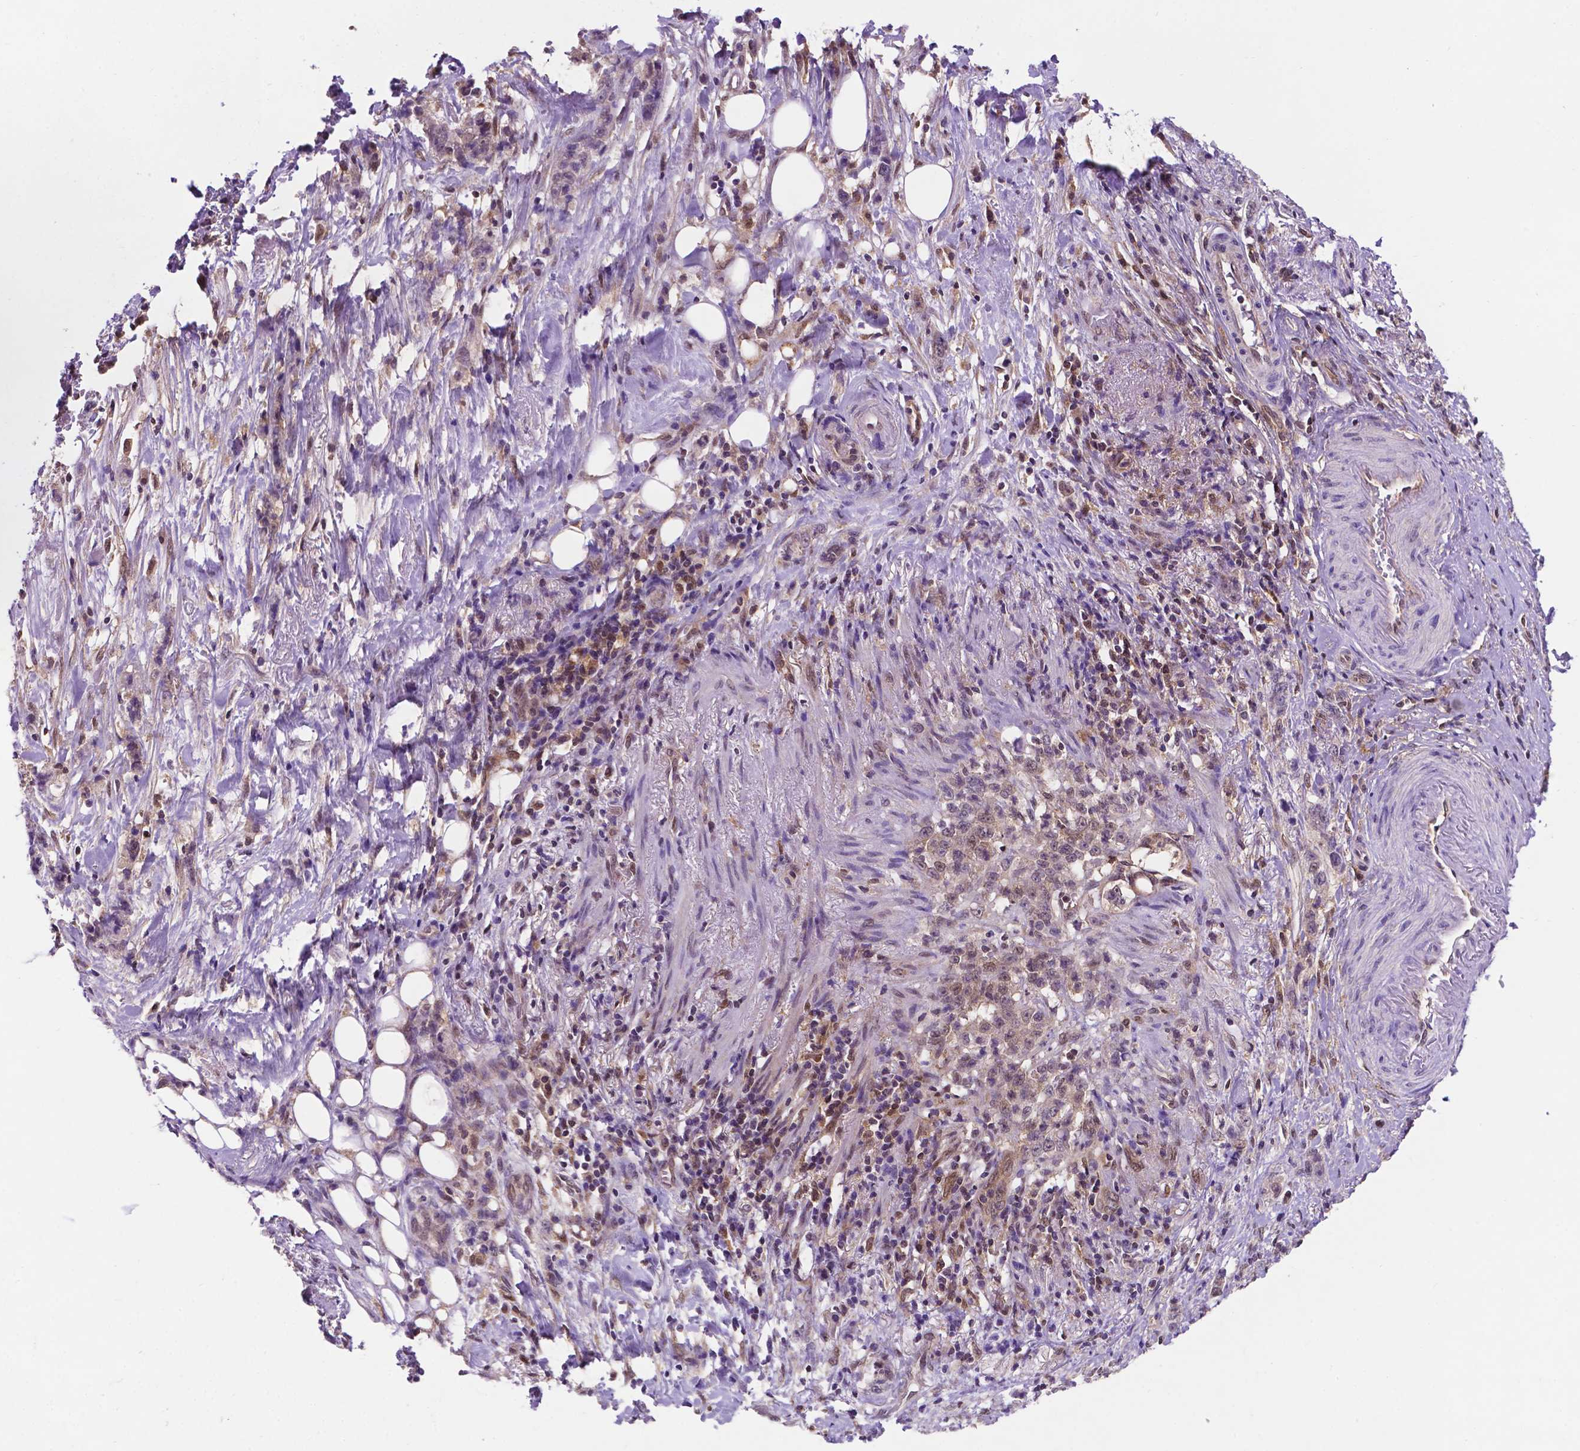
{"staining": {"intensity": "negative", "quantity": "none", "location": "none"}, "tissue": "stomach cancer", "cell_type": "Tumor cells", "image_type": "cancer", "snomed": [{"axis": "morphology", "description": "Adenocarcinoma, NOS"}, {"axis": "topography", "description": "Stomach, lower"}], "caption": "Immunohistochemistry micrograph of adenocarcinoma (stomach) stained for a protein (brown), which displays no staining in tumor cells.", "gene": "UBE2L6", "patient": {"sex": "male", "age": 88}}